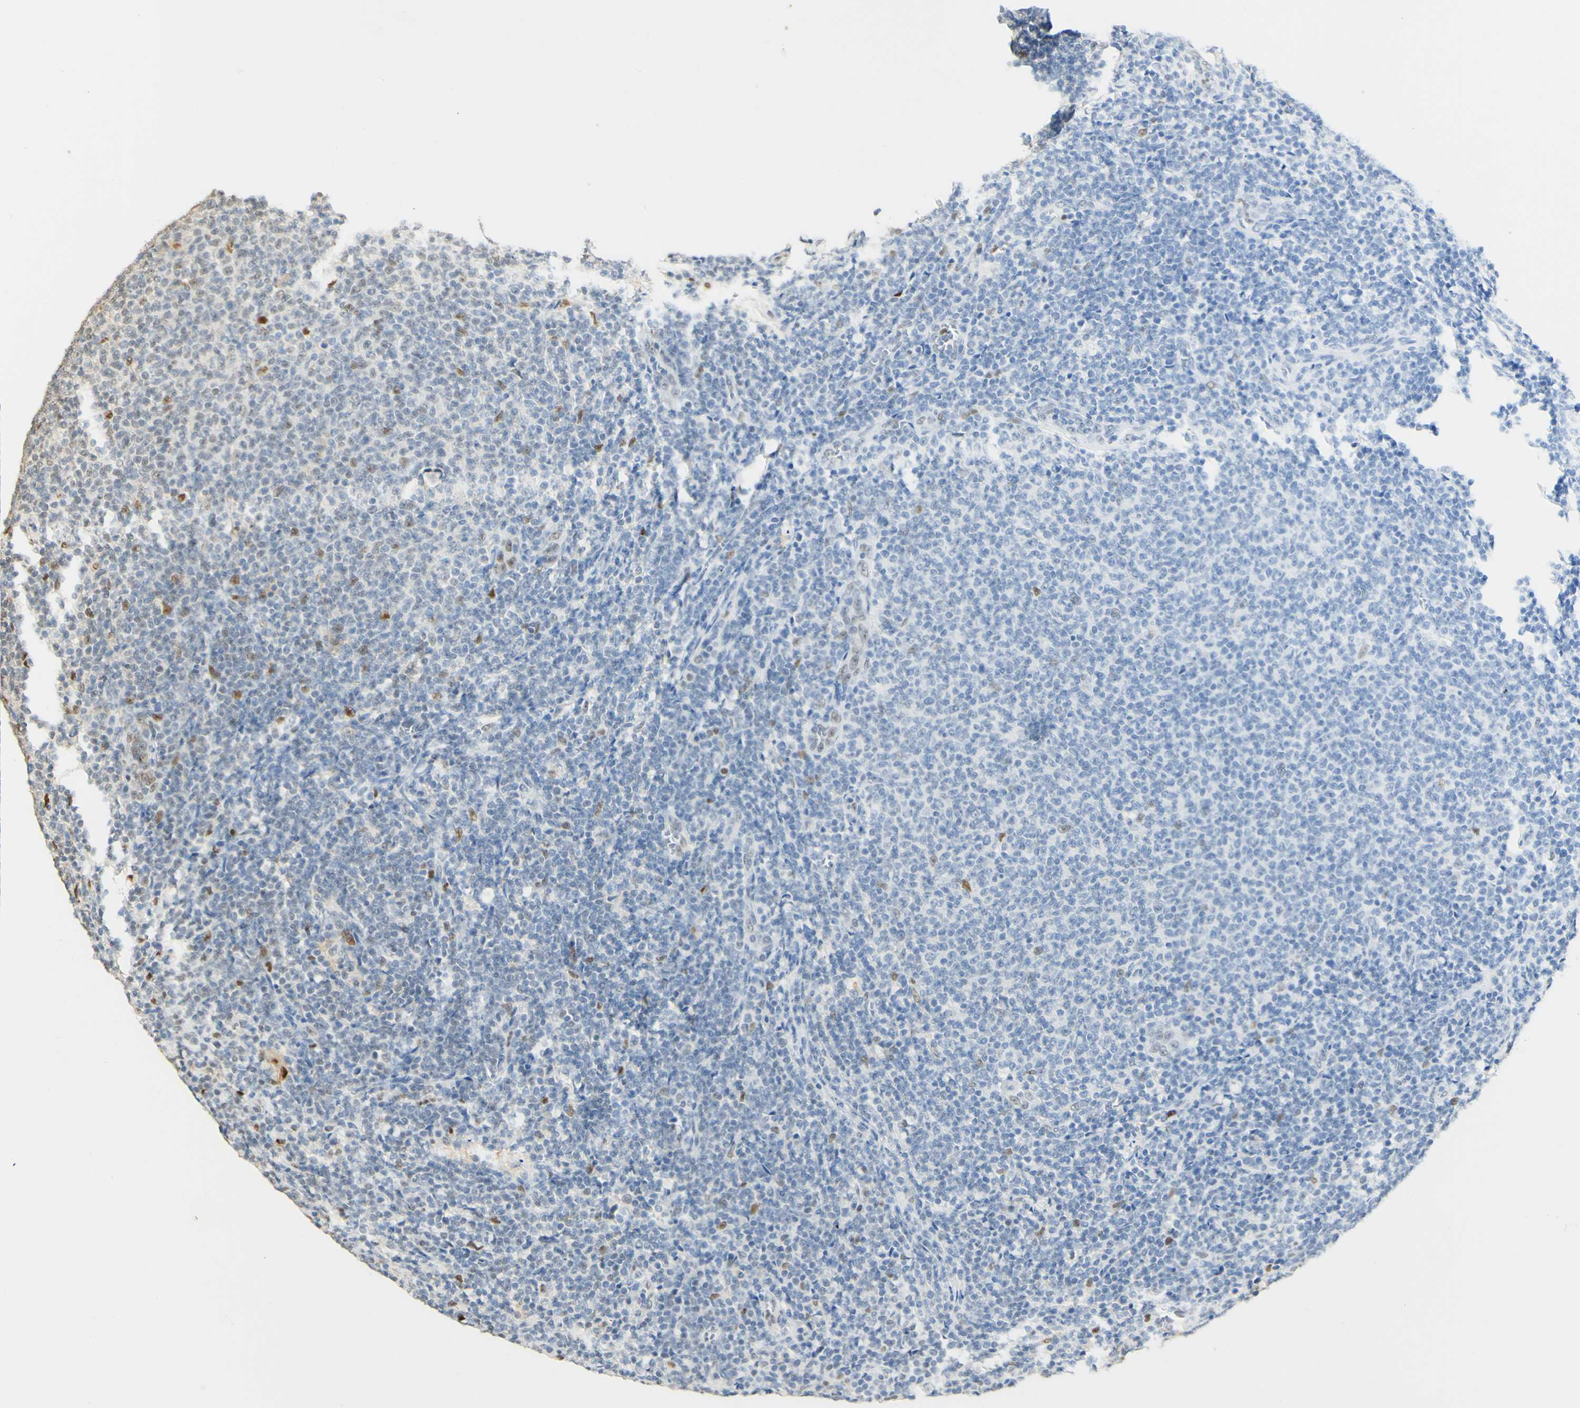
{"staining": {"intensity": "negative", "quantity": "none", "location": "none"}, "tissue": "lymphoma", "cell_type": "Tumor cells", "image_type": "cancer", "snomed": [{"axis": "morphology", "description": "Malignant lymphoma, non-Hodgkin's type, Low grade"}, {"axis": "topography", "description": "Lymph node"}], "caption": "Tumor cells are negative for brown protein staining in lymphoma. The staining is performed using DAB (3,3'-diaminobenzidine) brown chromogen with nuclei counter-stained in using hematoxylin.", "gene": "MAP3K4", "patient": {"sex": "male", "age": 66}}